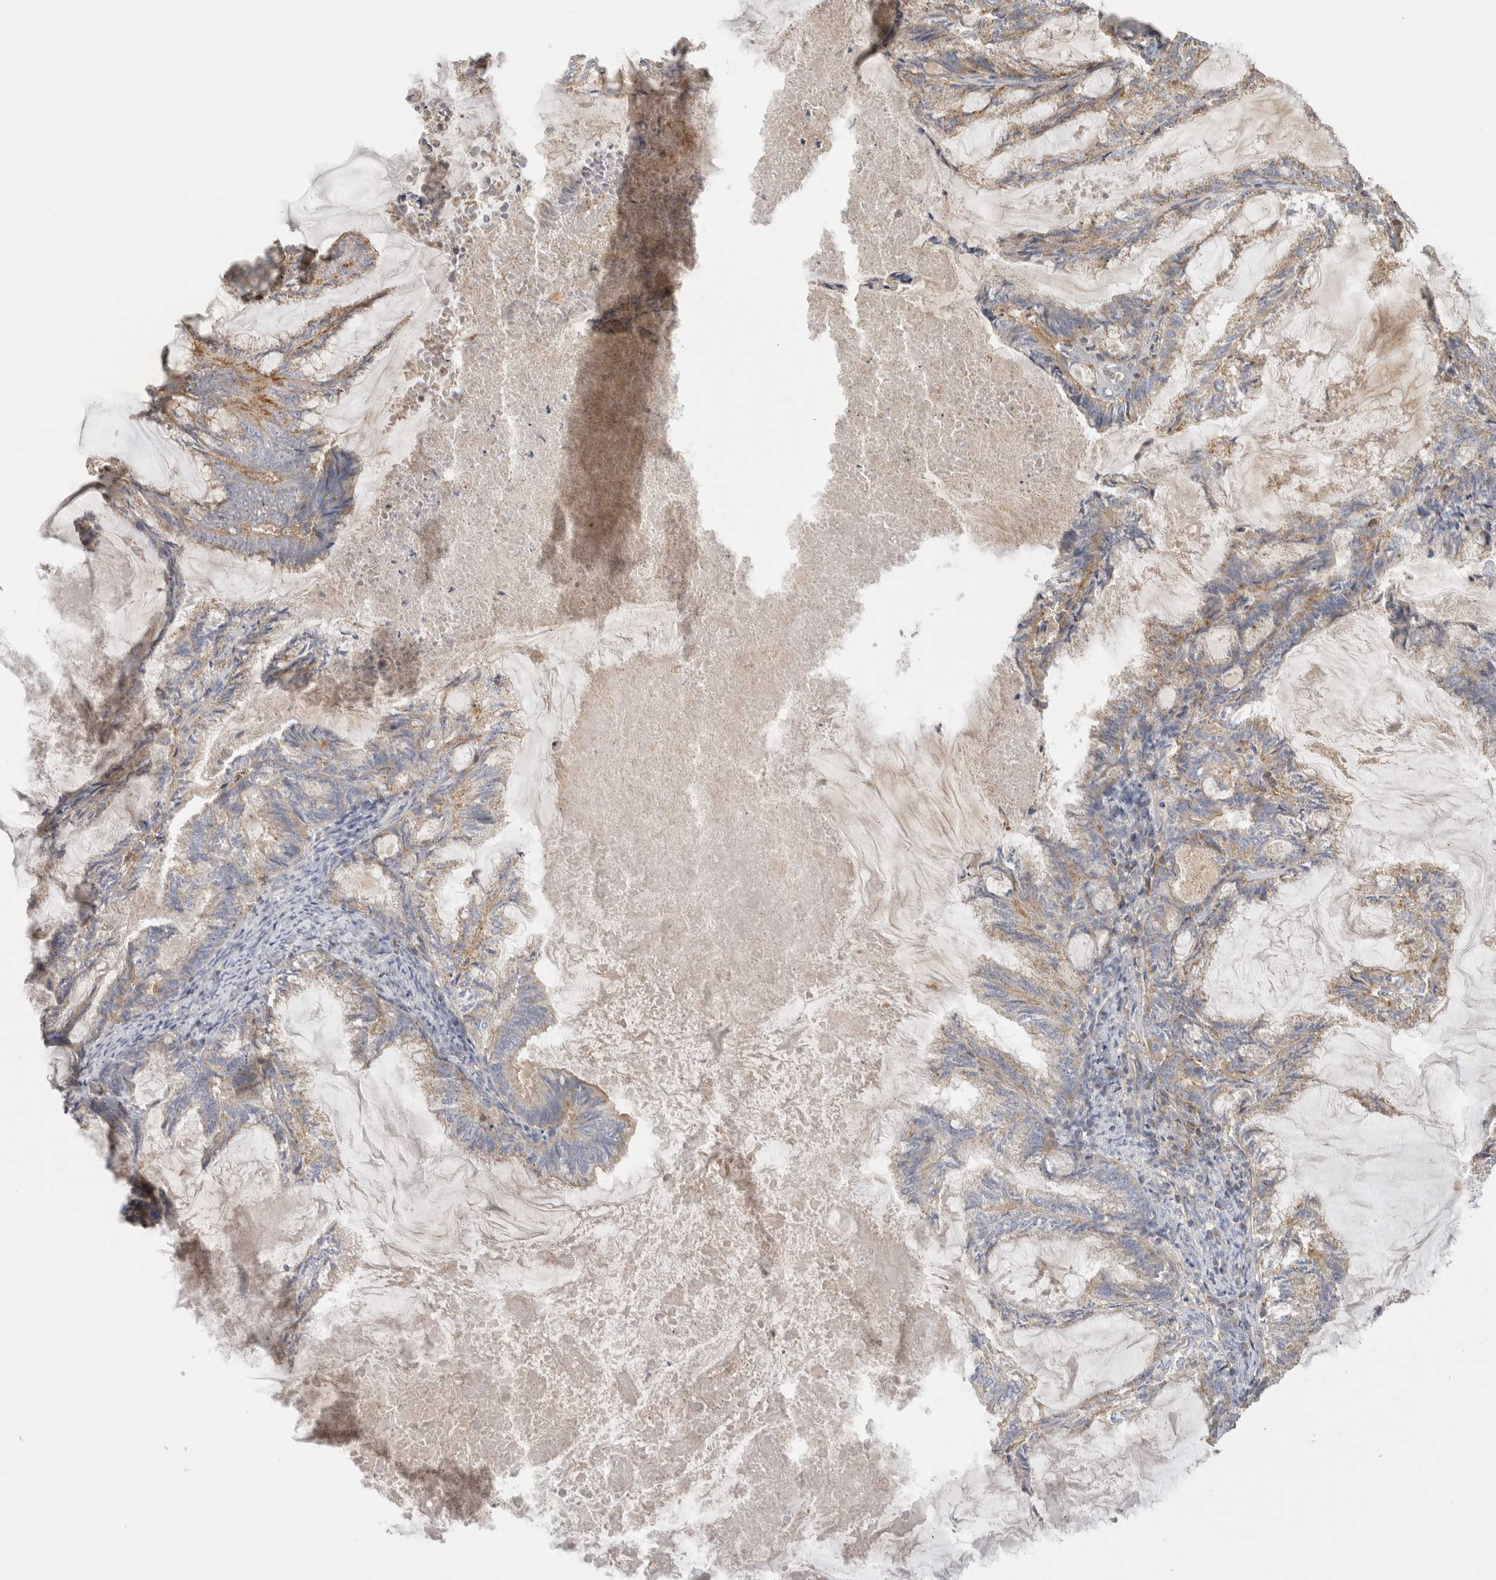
{"staining": {"intensity": "weak", "quantity": "<25%", "location": "cytoplasmic/membranous"}, "tissue": "endometrial cancer", "cell_type": "Tumor cells", "image_type": "cancer", "snomed": [{"axis": "morphology", "description": "Adenocarcinoma, NOS"}, {"axis": "topography", "description": "Endometrium"}], "caption": "High magnification brightfield microscopy of adenocarcinoma (endometrial) stained with DAB (brown) and counterstained with hematoxylin (blue): tumor cells show no significant positivity.", "gene": "CHMP6", "patient": {"sex": "female", "age": 86}}